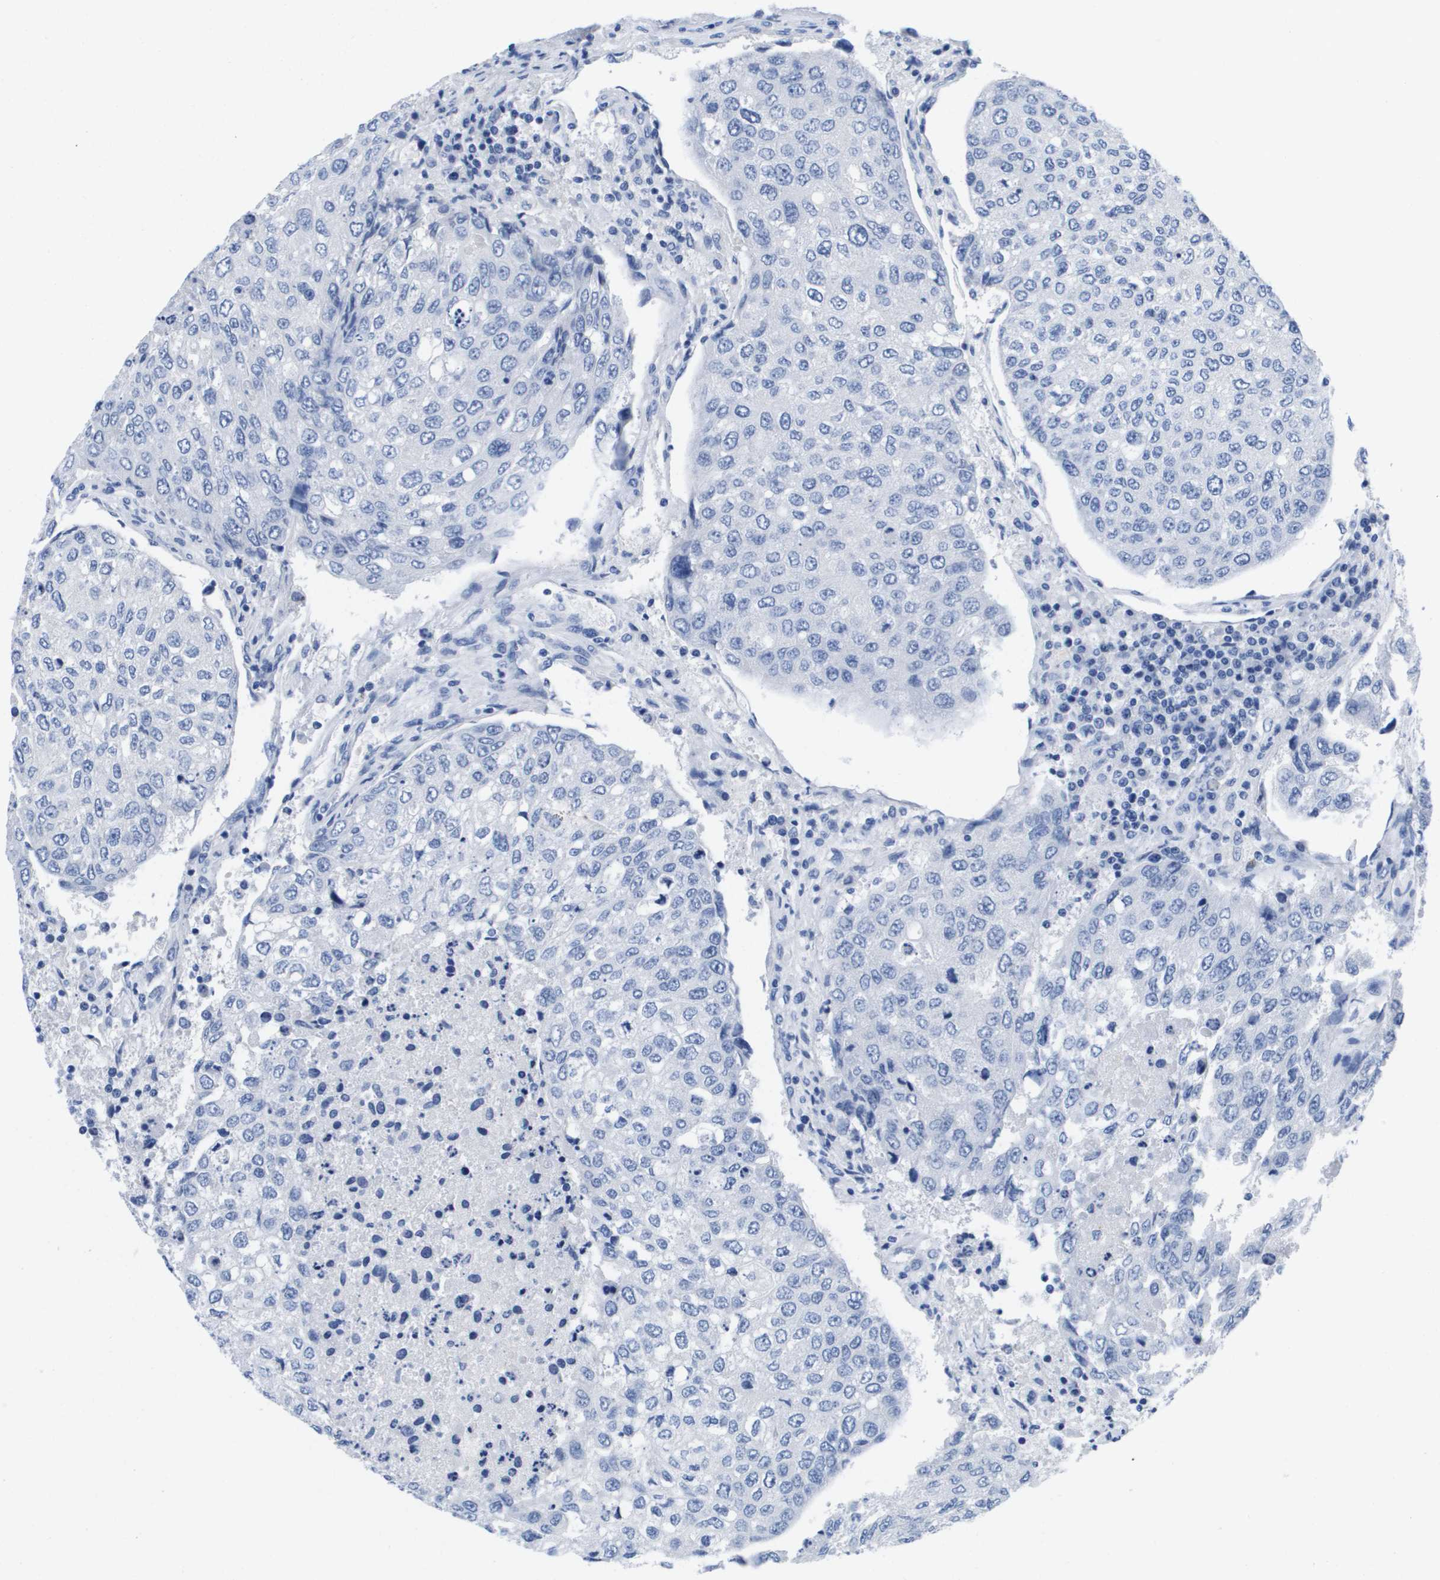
{"staining": {"intensity": "negative", "quantity": "none", "location": "none"}, "tissue": "urothelial cancer", "cell_type": "Tumor cells", "image_type": "cancer", "snomed": [{"axis": "morphology", "description": "Urothelial carcinoma, High grade"}, {"axis": "topography", "description": "Lymph node"}, {"axis": "topography", "description": "Urinary bladder"}], "caption": "Human urothelial carcinoma (high-grade) stained for a protein using IHC demonstrates no staining in tumor cells.", "gene": "APOA1", "patient": {"sex": "male", "age": 51}}